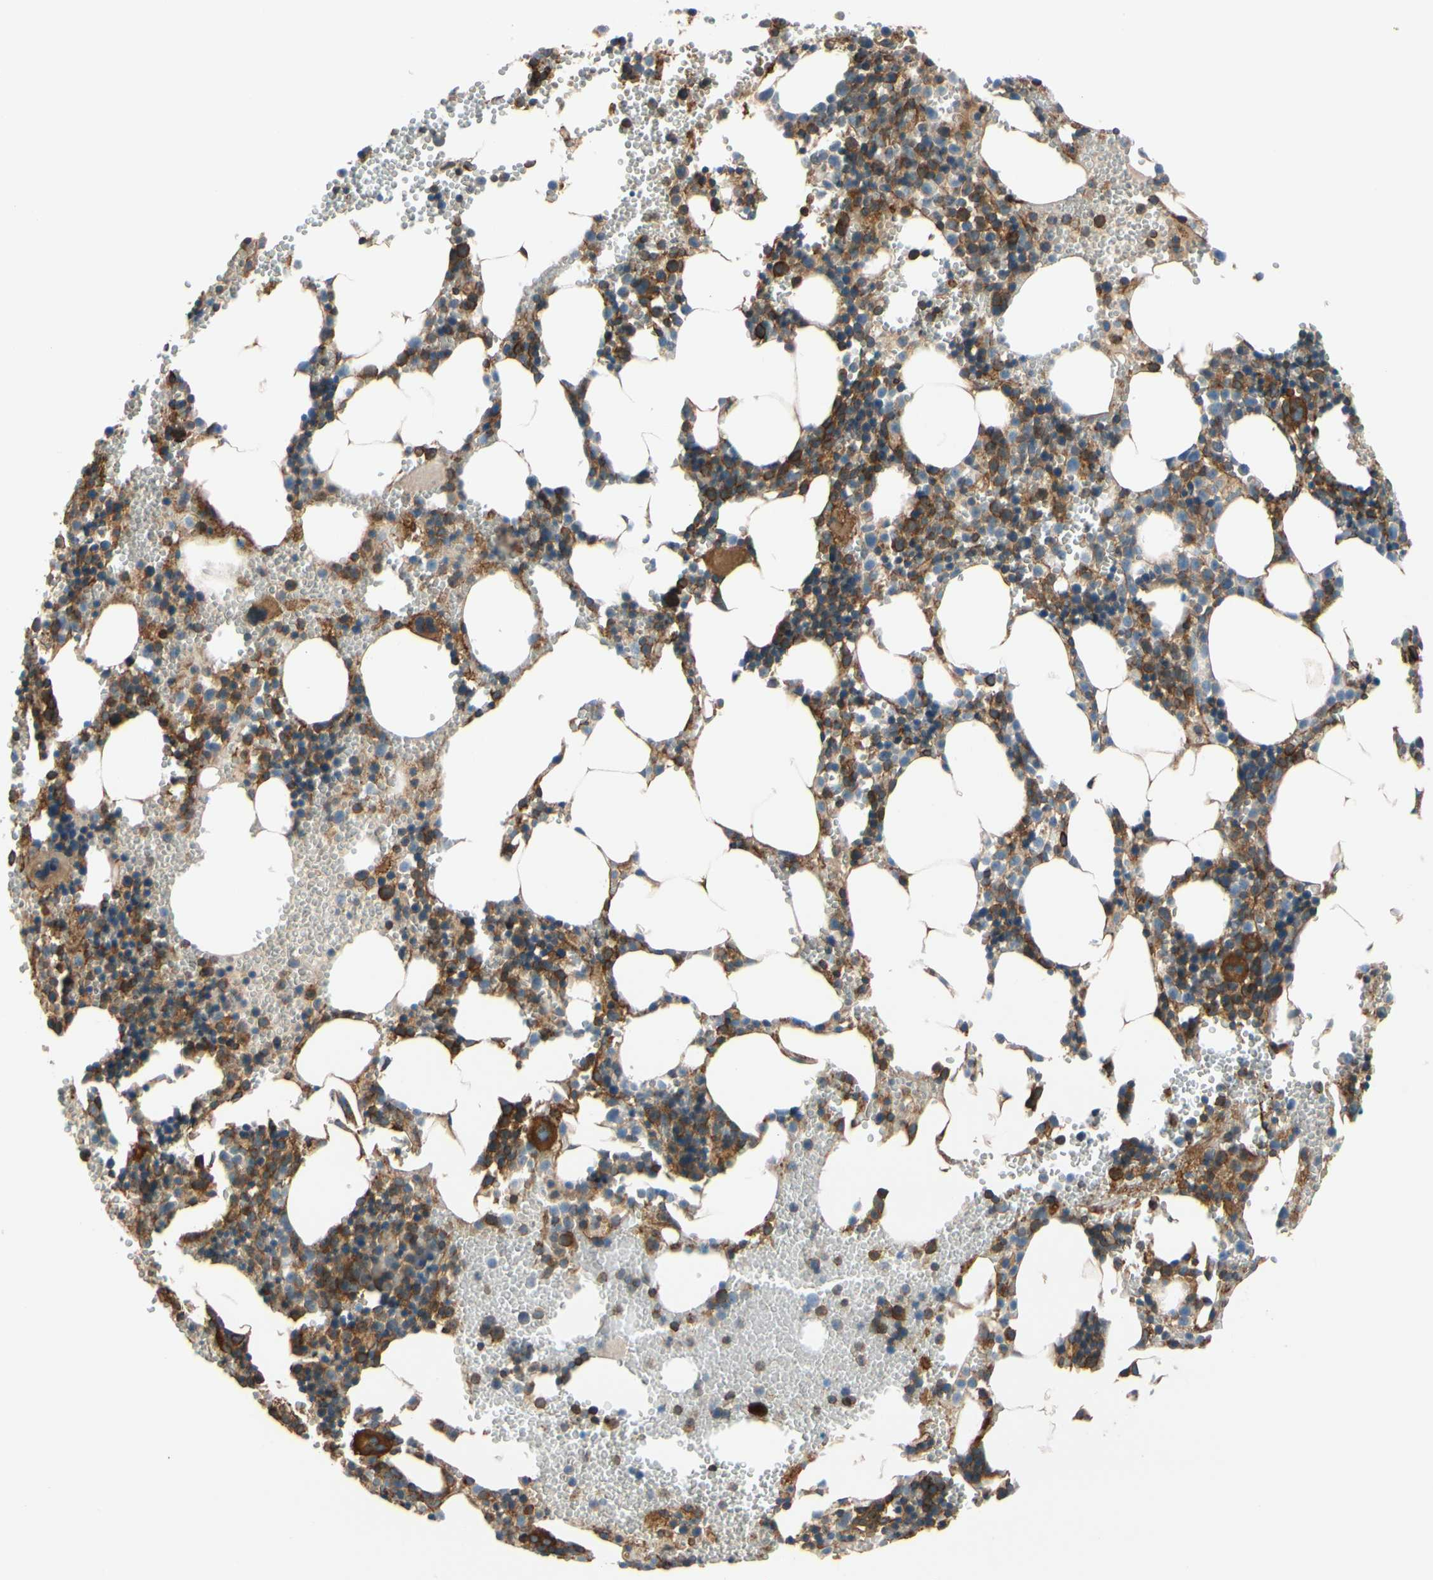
{"staining": {"intensity": "moderate", "quantity": "25%-75%", "location": "cytoplasmic/membranous"}, "tissue": "bone marrow", "cell_type": "Hematopoietic cells", "image_type": "normal", "snomed": [{"axis": "morphology", "description": "Normal tissue, NOS"}, {"axis": "morphology", "description": "Inflammation, NOS"}, {"axis": "topography", "description": "Bone marrow"}], "caption": "IHC photomicrograph of unremarkable bone marrow: human bone marrow stained using immunohistochemistry shows medium levels of moderate protein expression localized specifically in the cytoplasmic/membranous of hematopoietic cells, appearing as a cytoplasmic/membranous brown color.", "gene": "EPS15", "patient": {"sex": "male", "age": 42}}